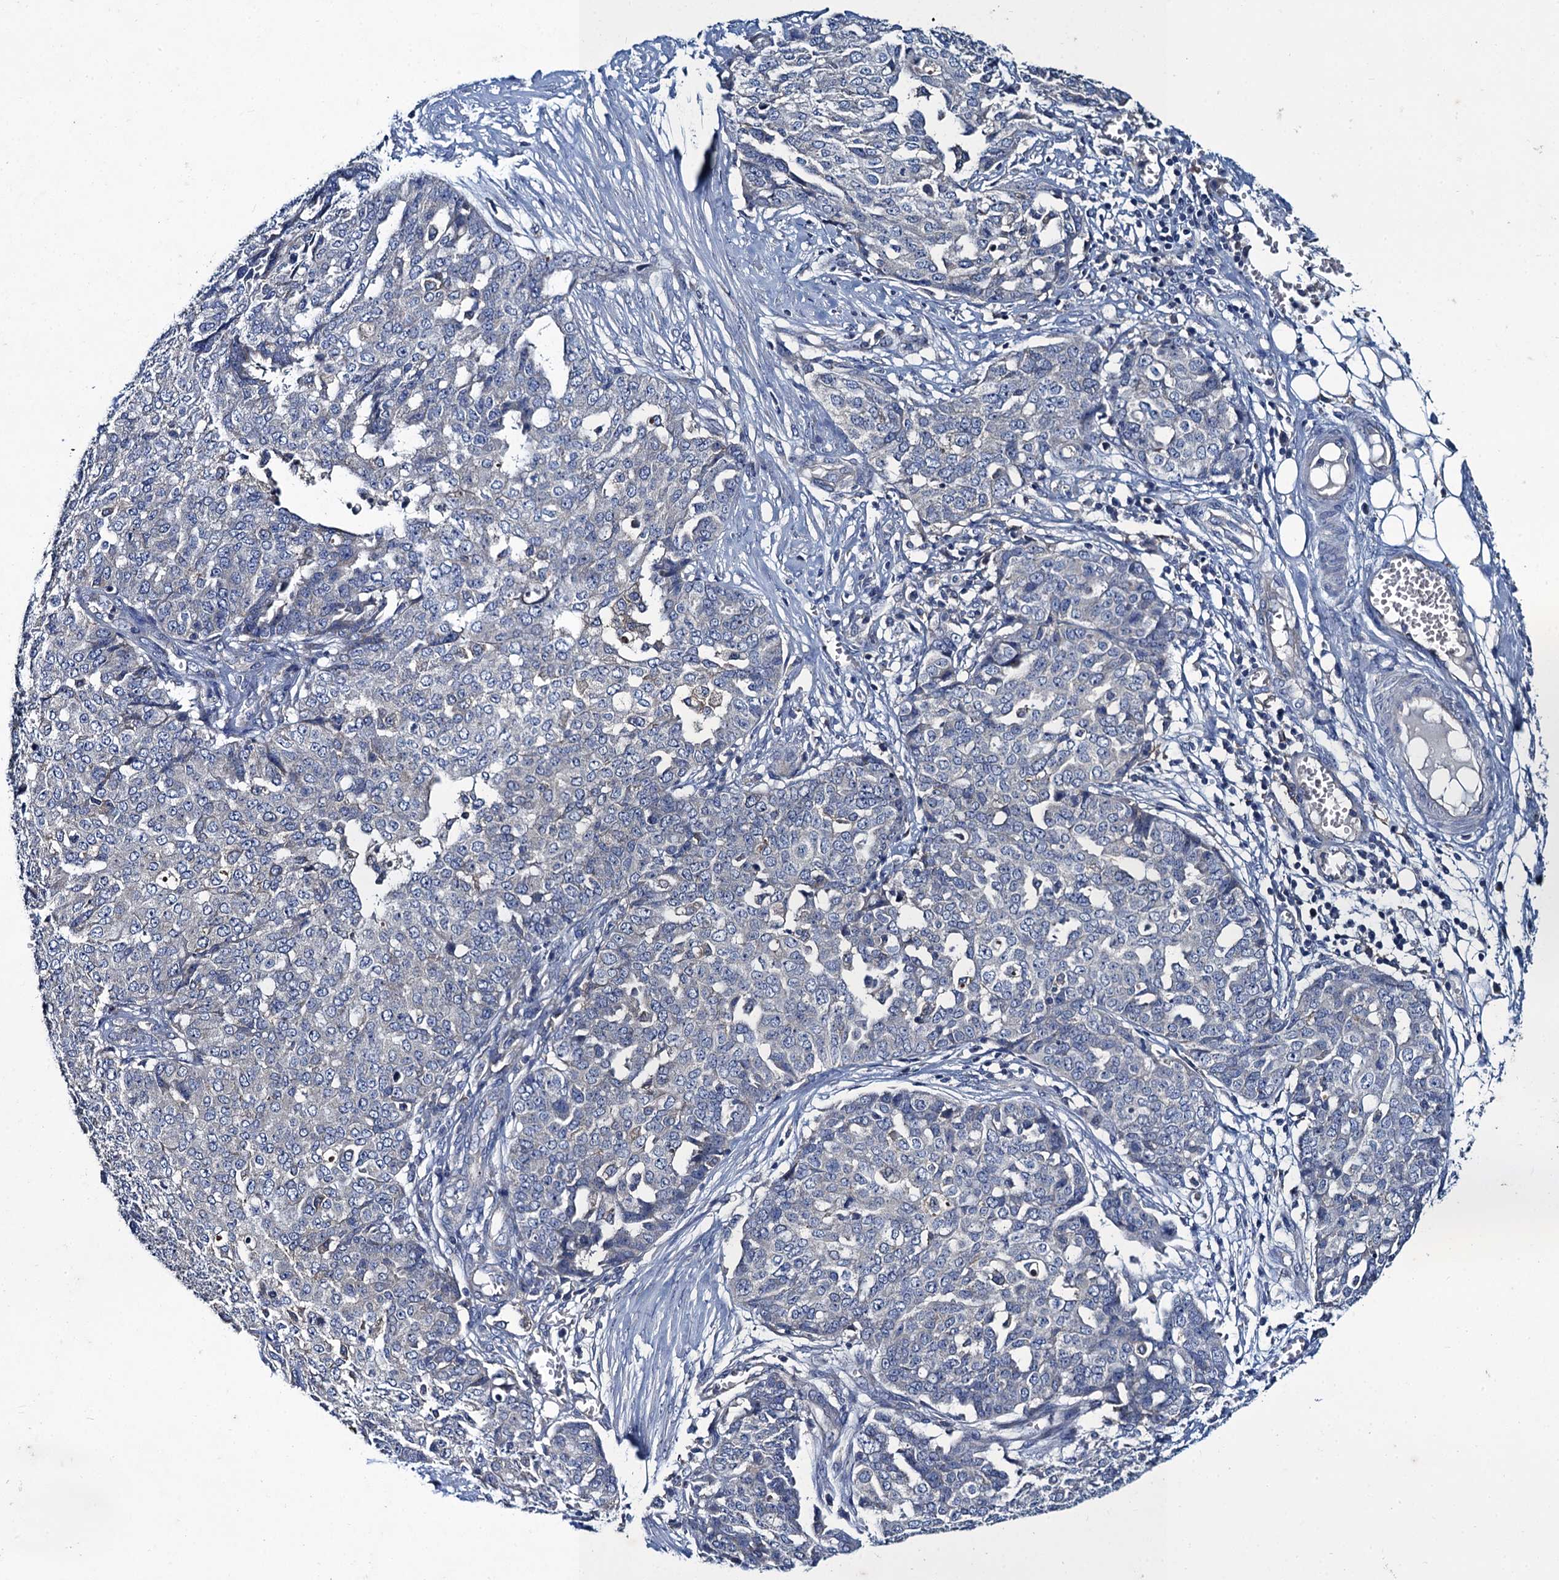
{"staining": {"intensity": "negative", "quantity": "none", "location": "none"}, "tissue": "ovarian cancer", "cell_type": "Tumor cells", "image_type": "cancer", "snomed": [{"axis": "morphology", "description": "Cystadenocarcinoma, serous, NOS"}, {"axis": "topography", "description": "Soft tissue"}, {"axis": "topography", "description": "Ovary"}], "caption": "Ovarian cancer was stained to show a protein in brown. There is no significant expression in tumor cells.", "gene": "SNAP29", "patient": {"sex": "female", "age": 57}}